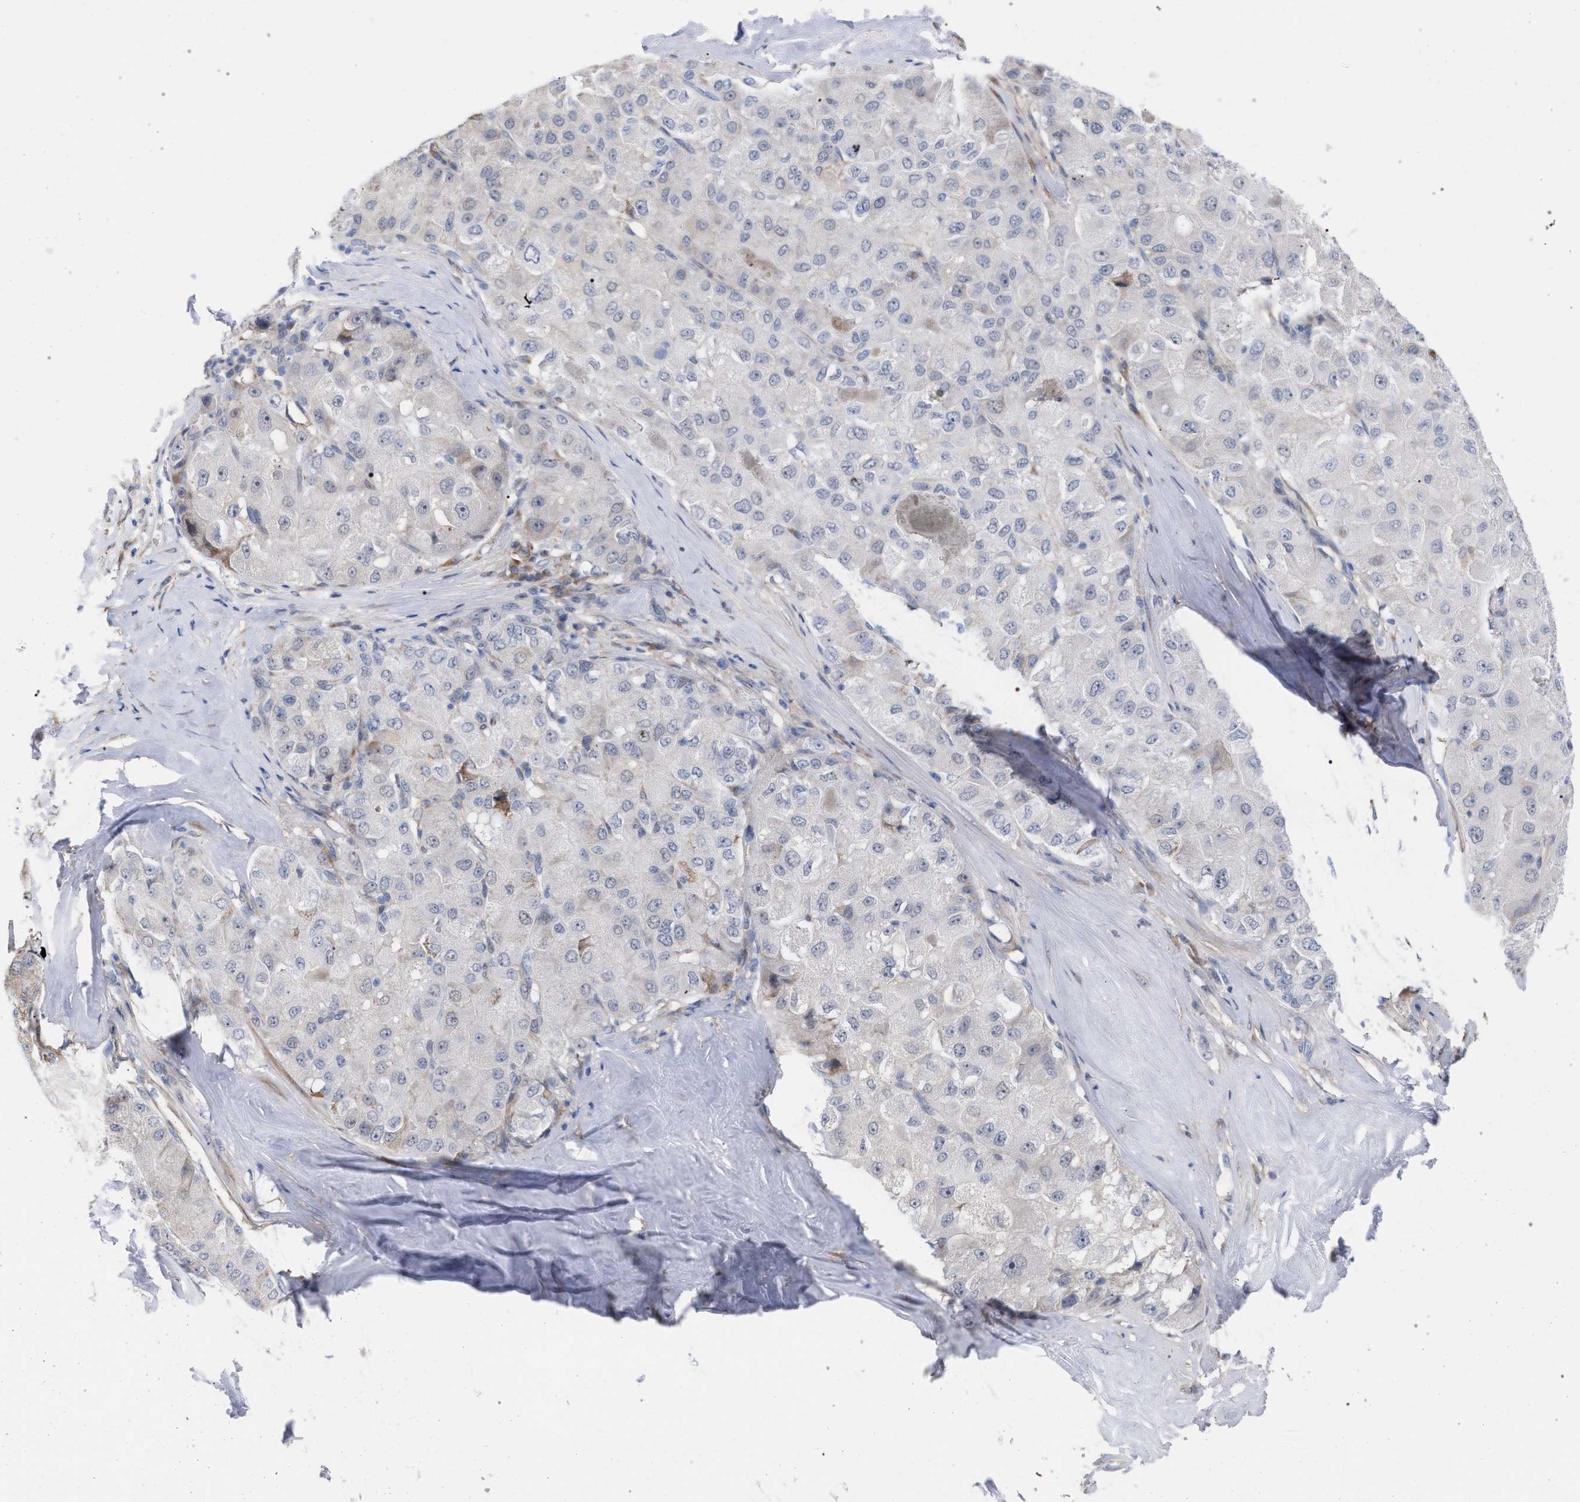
{"staining": {"intensity": "weak", "quantity": "<25%", "location": "cytoplasmic/membranous"}, "tissue": "liver cancer", "cell_type": "Tumor cells", "image_type": "cancer", "snomed": [{"axis": "morphology", "description": "Carcinoma, Hepatocellular, NOS"}, {"axis": "topography", "description": "Liver"}], "caption": "This micrograph is of hepatocellular carcinoma (liver) stained with immunohistochemistry (IHC) to label a protein in brown with the nuclei are counter-stained blue. There is no expression in tumor cells.", "gene": "FHOD3", "patient": {"sex": "male", "age": 80}}